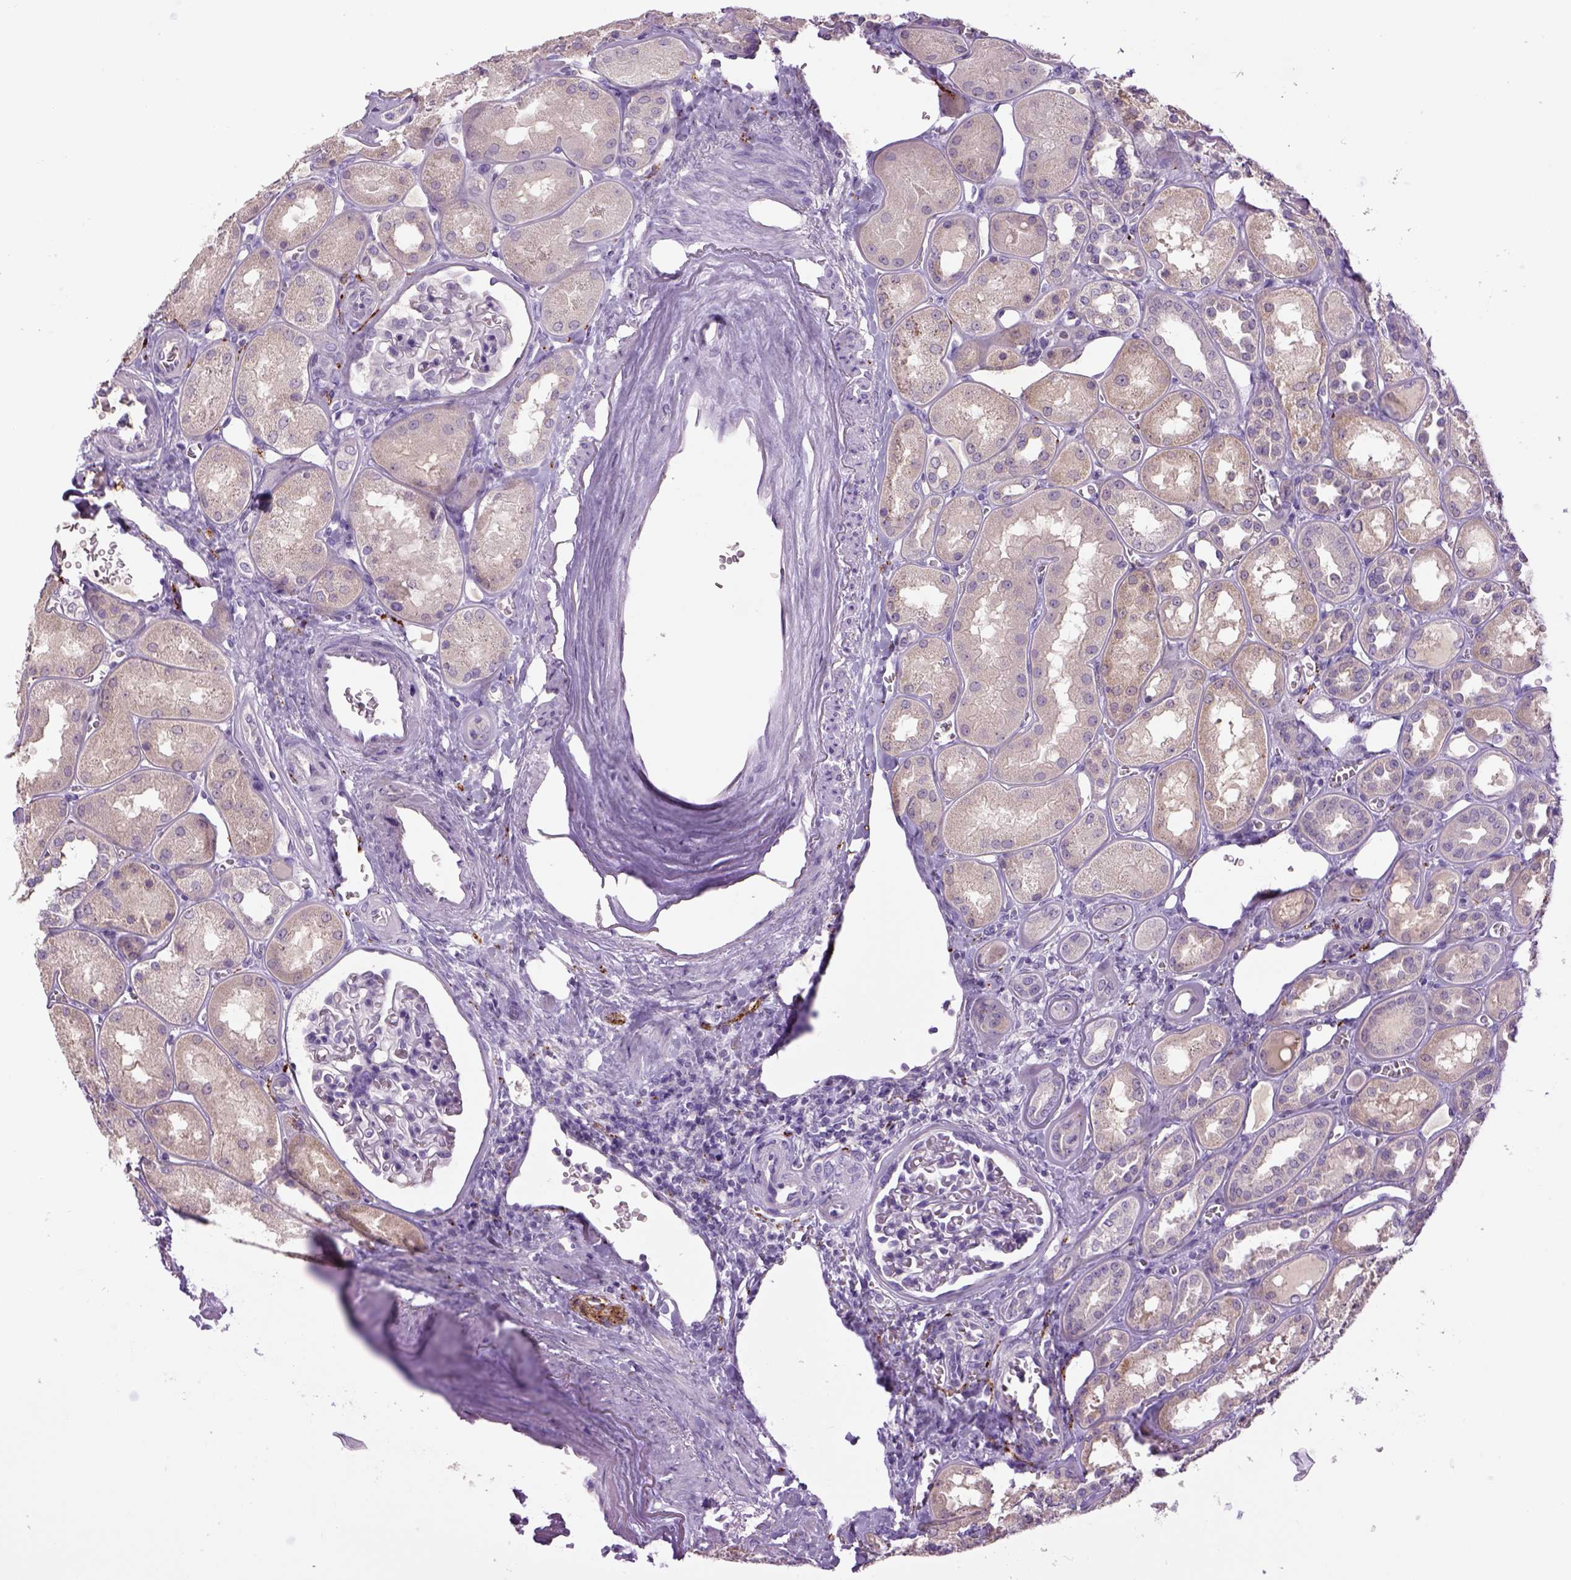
{"staining": {"intensity": "negative", "quantity": "none", "location": "none"}, "tissue": "kidney", "cell_type": "Cells in glomeruli", "image_type": "normal", "snomed": [{"axis": "morphology", "description": "Normal tissue, NOS"}, {"axis": "topography", "description": "Kidney"}], "caption": "DAB (3,3'-diaminobenzidine) immunohistochemical staining of benign human kidney reveals no significant positivity in cells in glomeruli.", "gene": "DBH", "patient": {"sex": "male", "age": 73}}